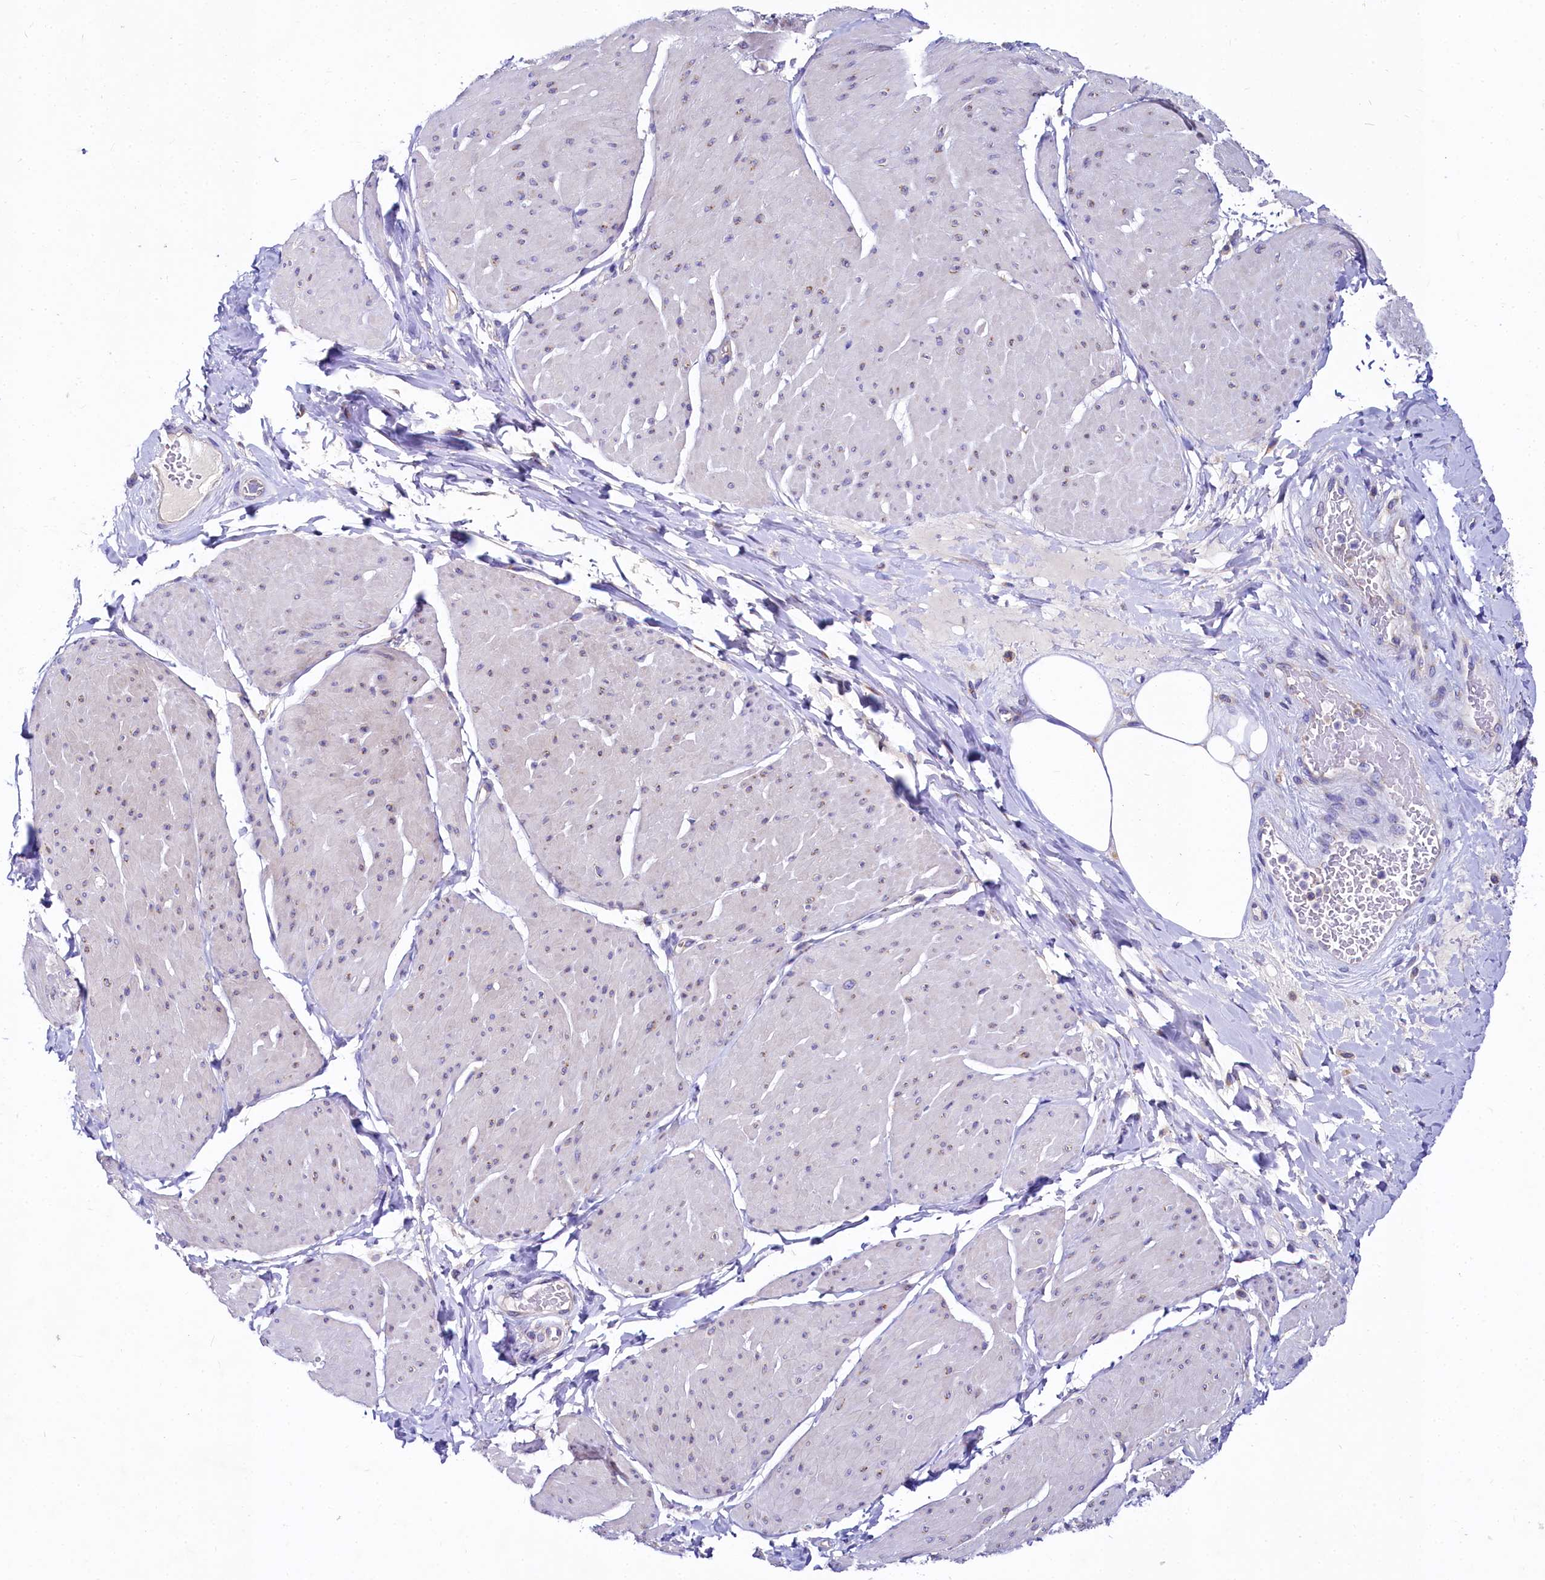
{"staining": {"intensity": "negative", "quantity": "none", "location": "none"}, "tissue": "smooth muscle", "cell_type": "Smooth muscle cells", "image_type": "normal", "snomed": [{"axis": "morphology", "description": "Urothelial carcinoma, High grade"}, {"axis": "topography", "description": "Urinary bladder"}], "caption": "Immunohistochemistry (IHC) micrograph of unremarkable human smooth muscle stained for a protein (brown), which demonstrates no expression in smooth muscle cells. (Stains: DAB IHC with hematoxylin counter stain, Microscopy: brightfield microscopy at high magnification).", "gene": "QARS1", "patient": {"sex": "male", "age": 46}}